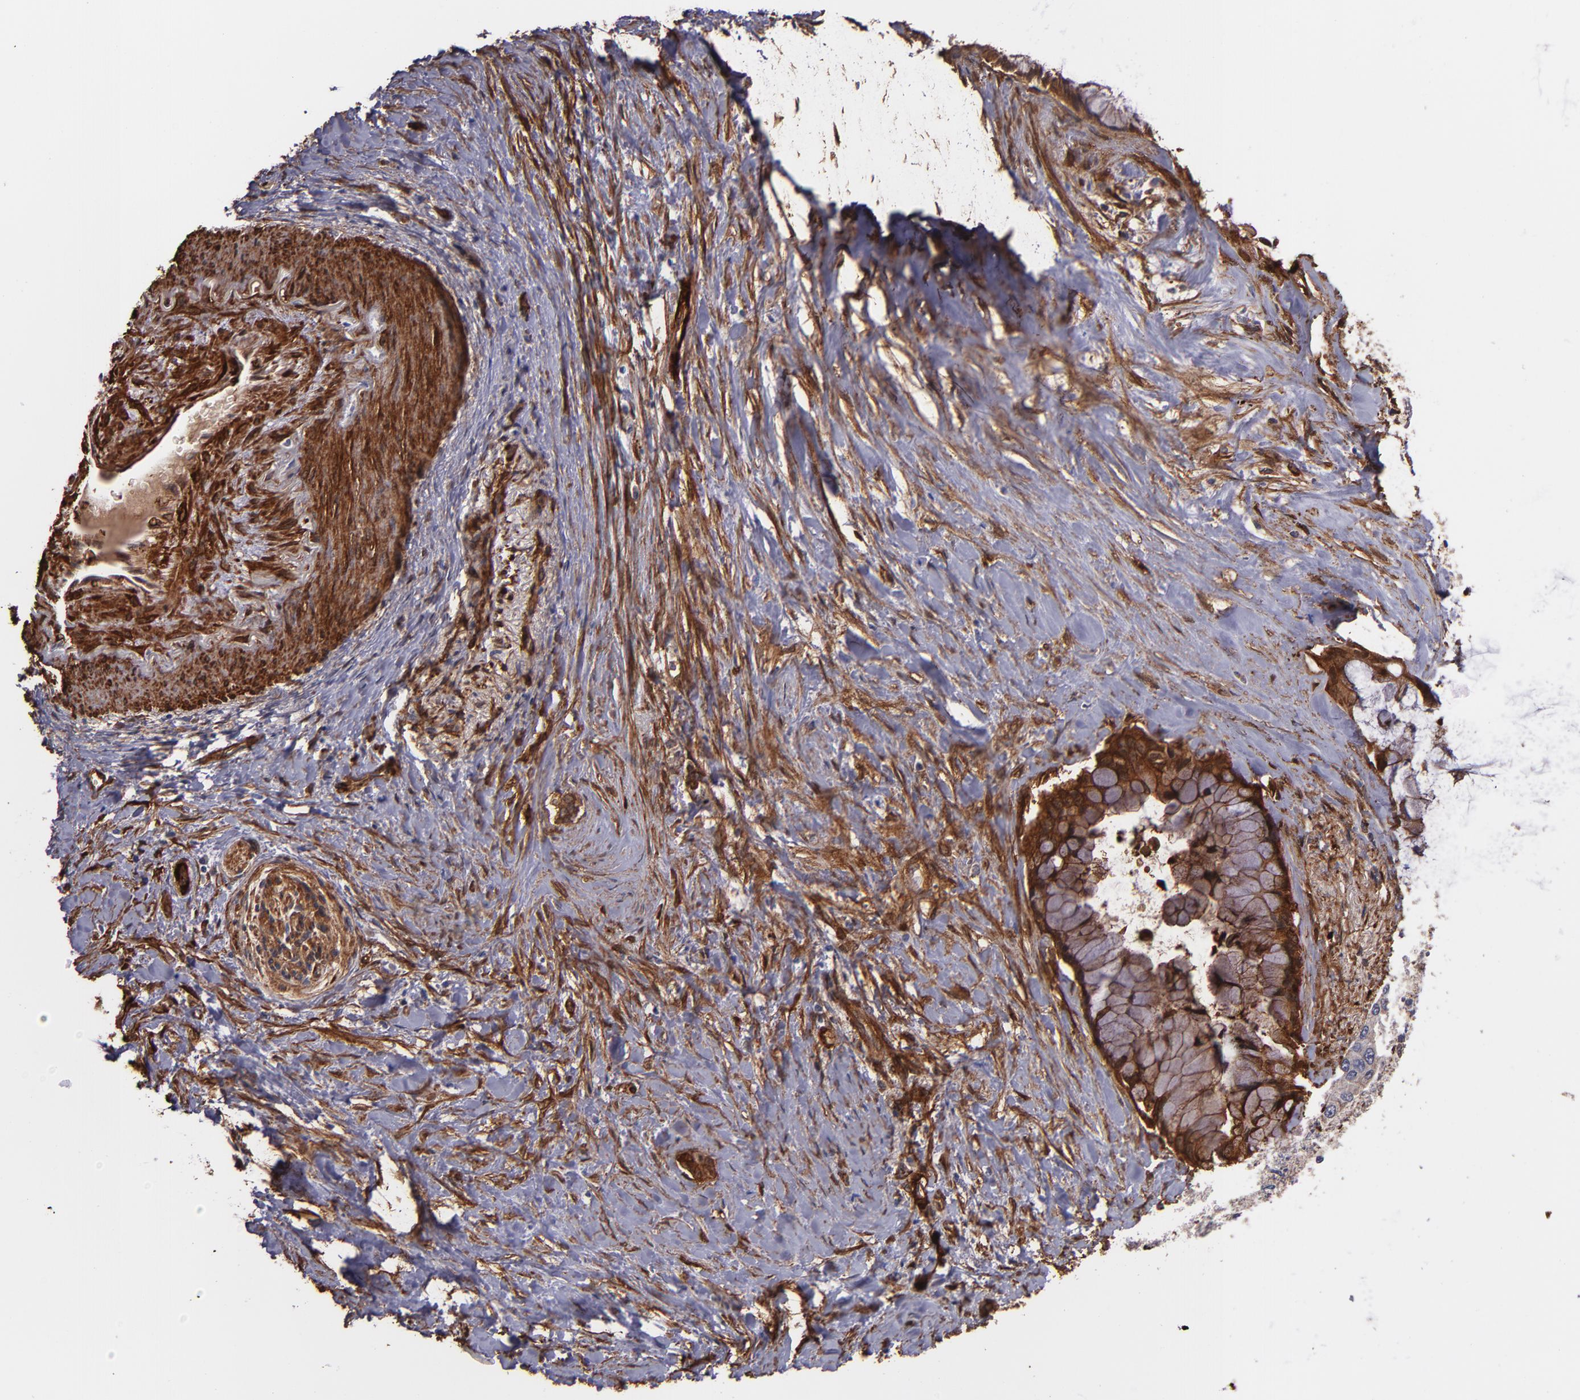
{"staining": {"intensity": "strong", "quantity": ">75%", "location": "cytoplasmic/membranous"}, "tissue": "pancreatic cancer", "cell_type": "Tumor cells", "image_type": "cancer", "snomed": [{"axis": "morphology", "description": "Adenocarcinoma, NOS"}, {"axis": "topography", "description": "Pancreas"}], "caption": "Pancreatic cancer (adenocarcinoma) tissue displays strong cytoplasmic/membranous staining in about >75% of tumor cells, visualized by immunohistochemistry.", "gene": "VCL", "patient": {"sex": "male", "age": 59}}